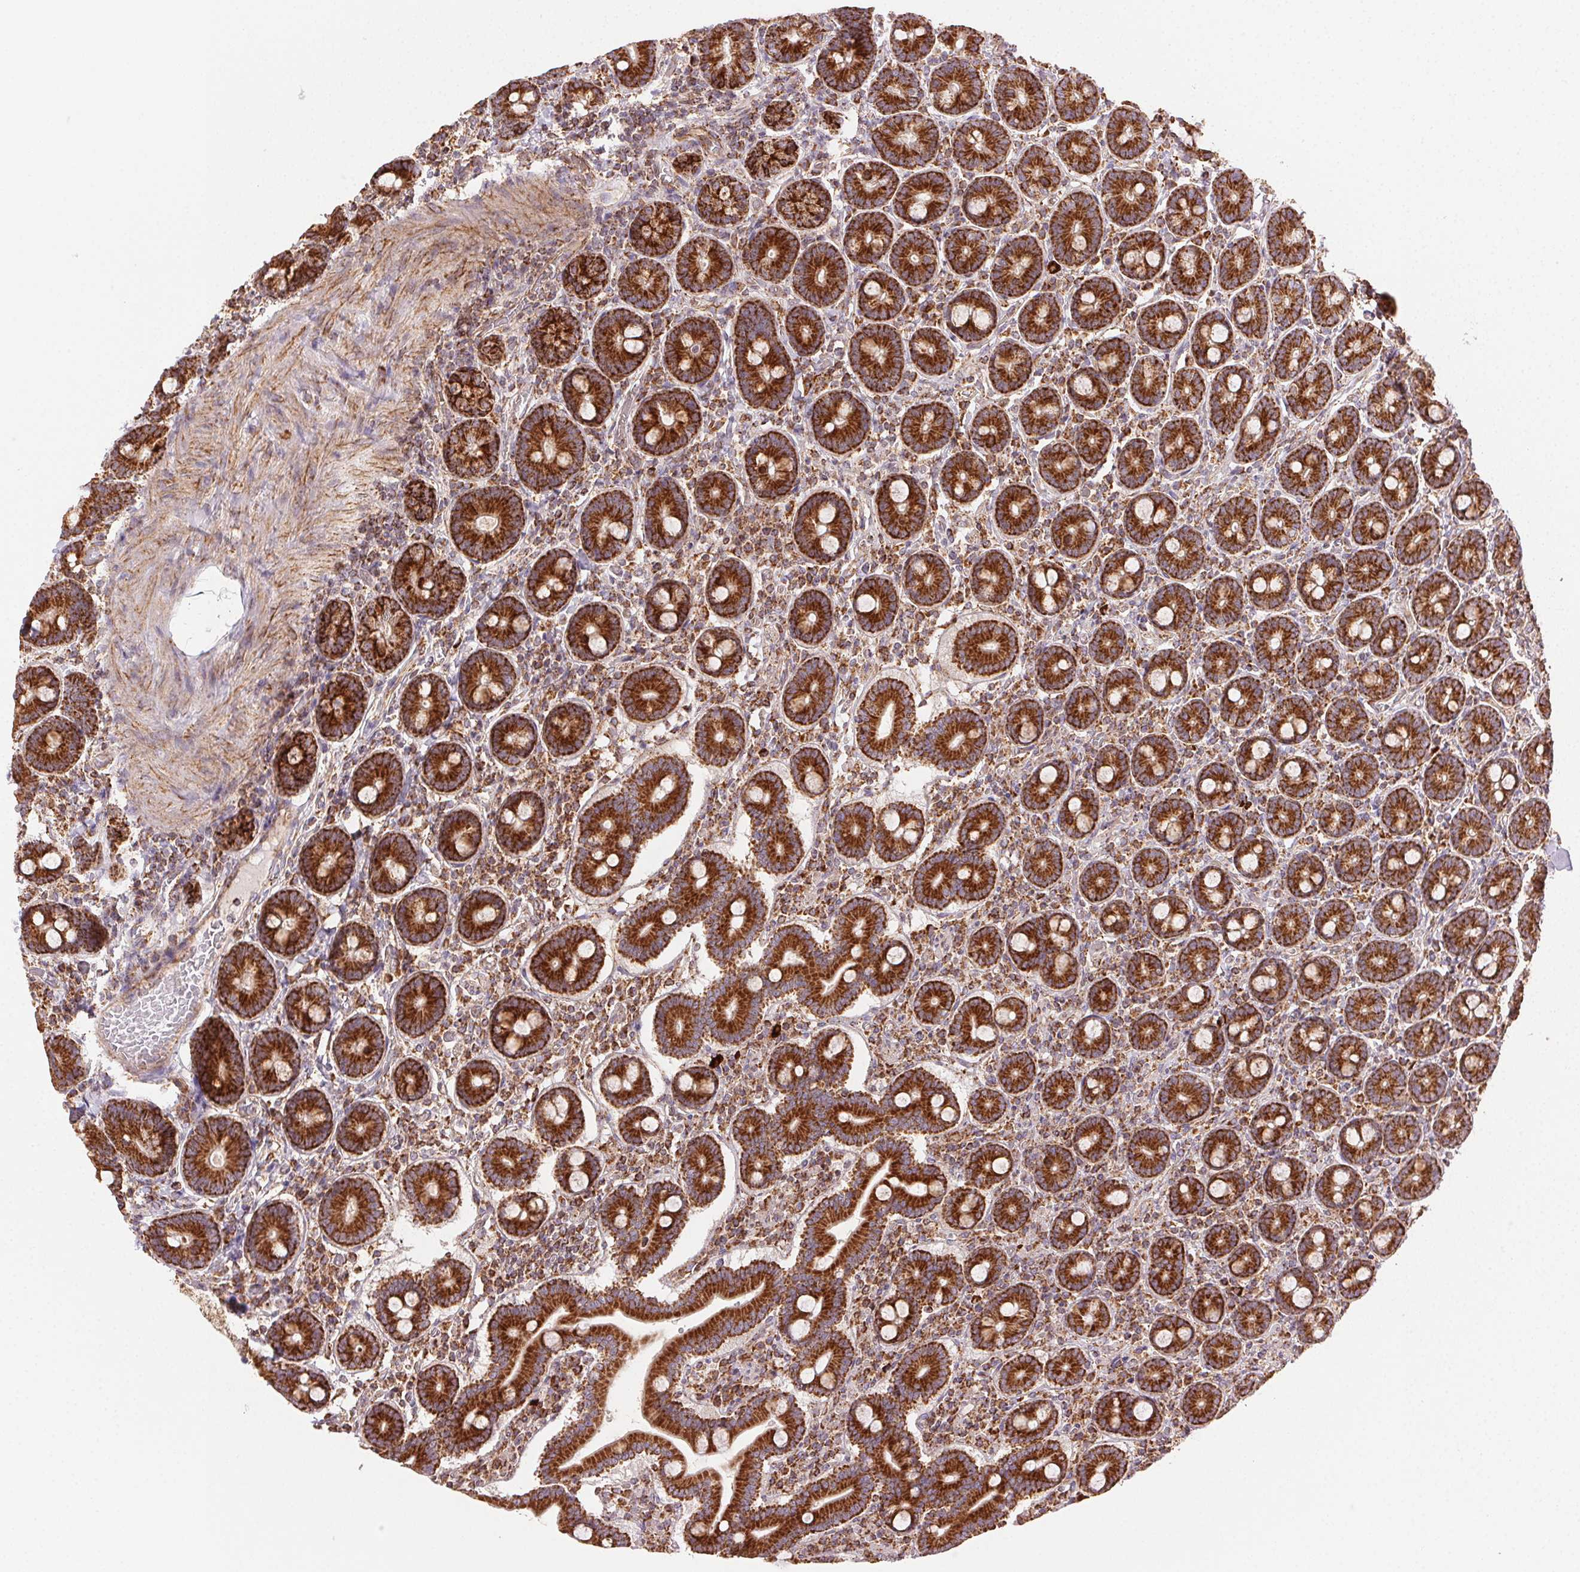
{"staining": {"intensity": "strong", "quantity": ">75%", "location": "cytoplasmic/membranous"}, "tissue": "duodenum", "cell_type": "Glandular cells", "image_type": "normal", "snomed": [{"axis": "morphology", "description": "Normal tissue, NOS"}, {"axis": "topography", "description": "Duodenum"}], "caption": "Immunohistochemical staining of benign duodenum reveals strong cytoplasmic/membranous protein staining in approximately >75% of glandular cells.", "gene": "CLPB", "patient": {"sex": "female", "age": 62}}